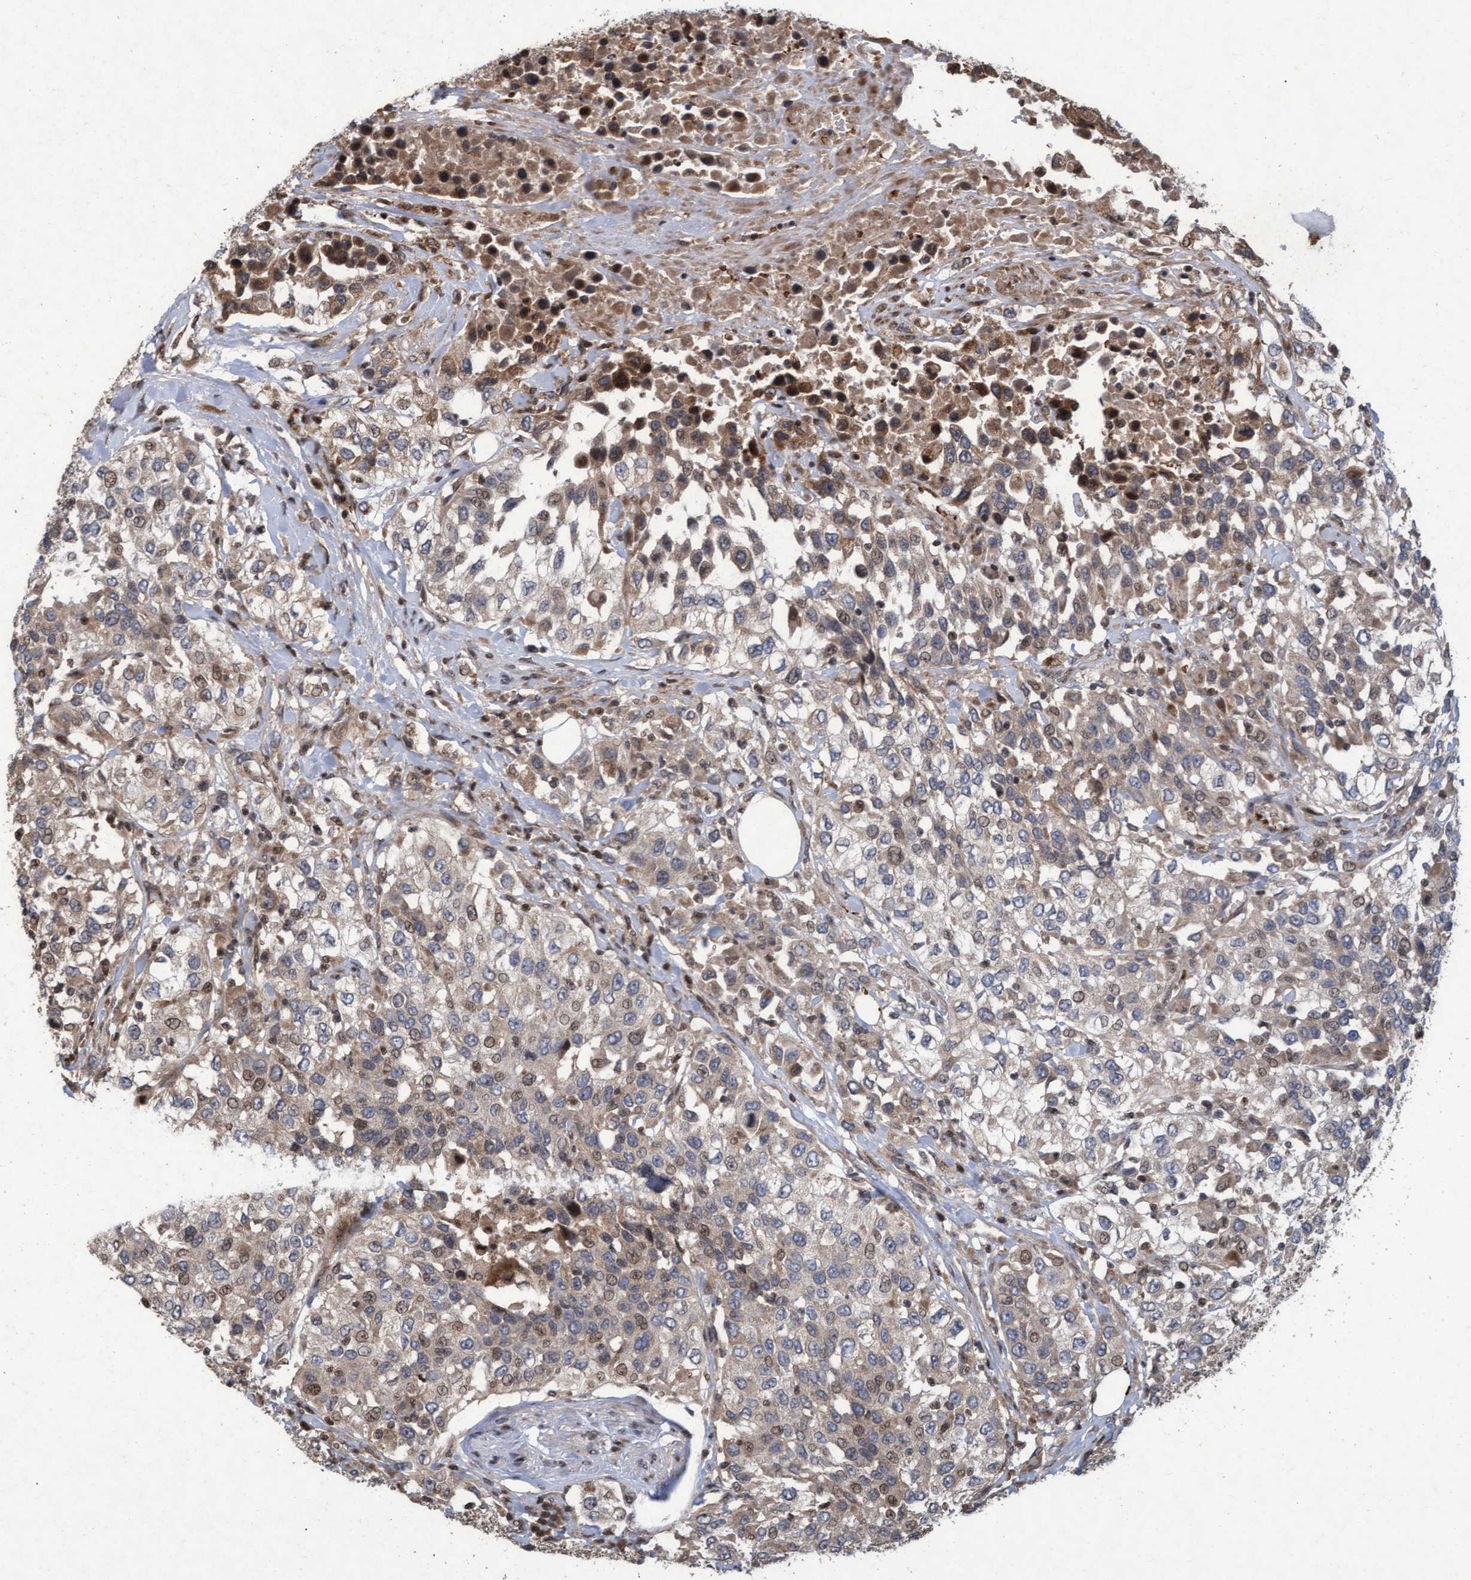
{"staining": {"intensity": "weak", "quantity": "25%-75%", "location": "cytoplasmic/membranous,nuclear"}, "tissue": "urothelial cancer", "cell_type": "Tumor cells", "image_type": "cancer", "snomed": [{"axis": "morphology", "description": "Urothelial carcinoma, High grade"}, {"axis": "topography", "description": "Urinary bladder"}], "caption": "Urothelial carcinoma (high-grade) stained with DAB IHC reveals low levels of weak cytoplasmic/membranous and nuclear staining in approximately 25%-75% of tumor cells.", "gene": "KCNC2", "patient": {"sex": "female", "age": 80}}